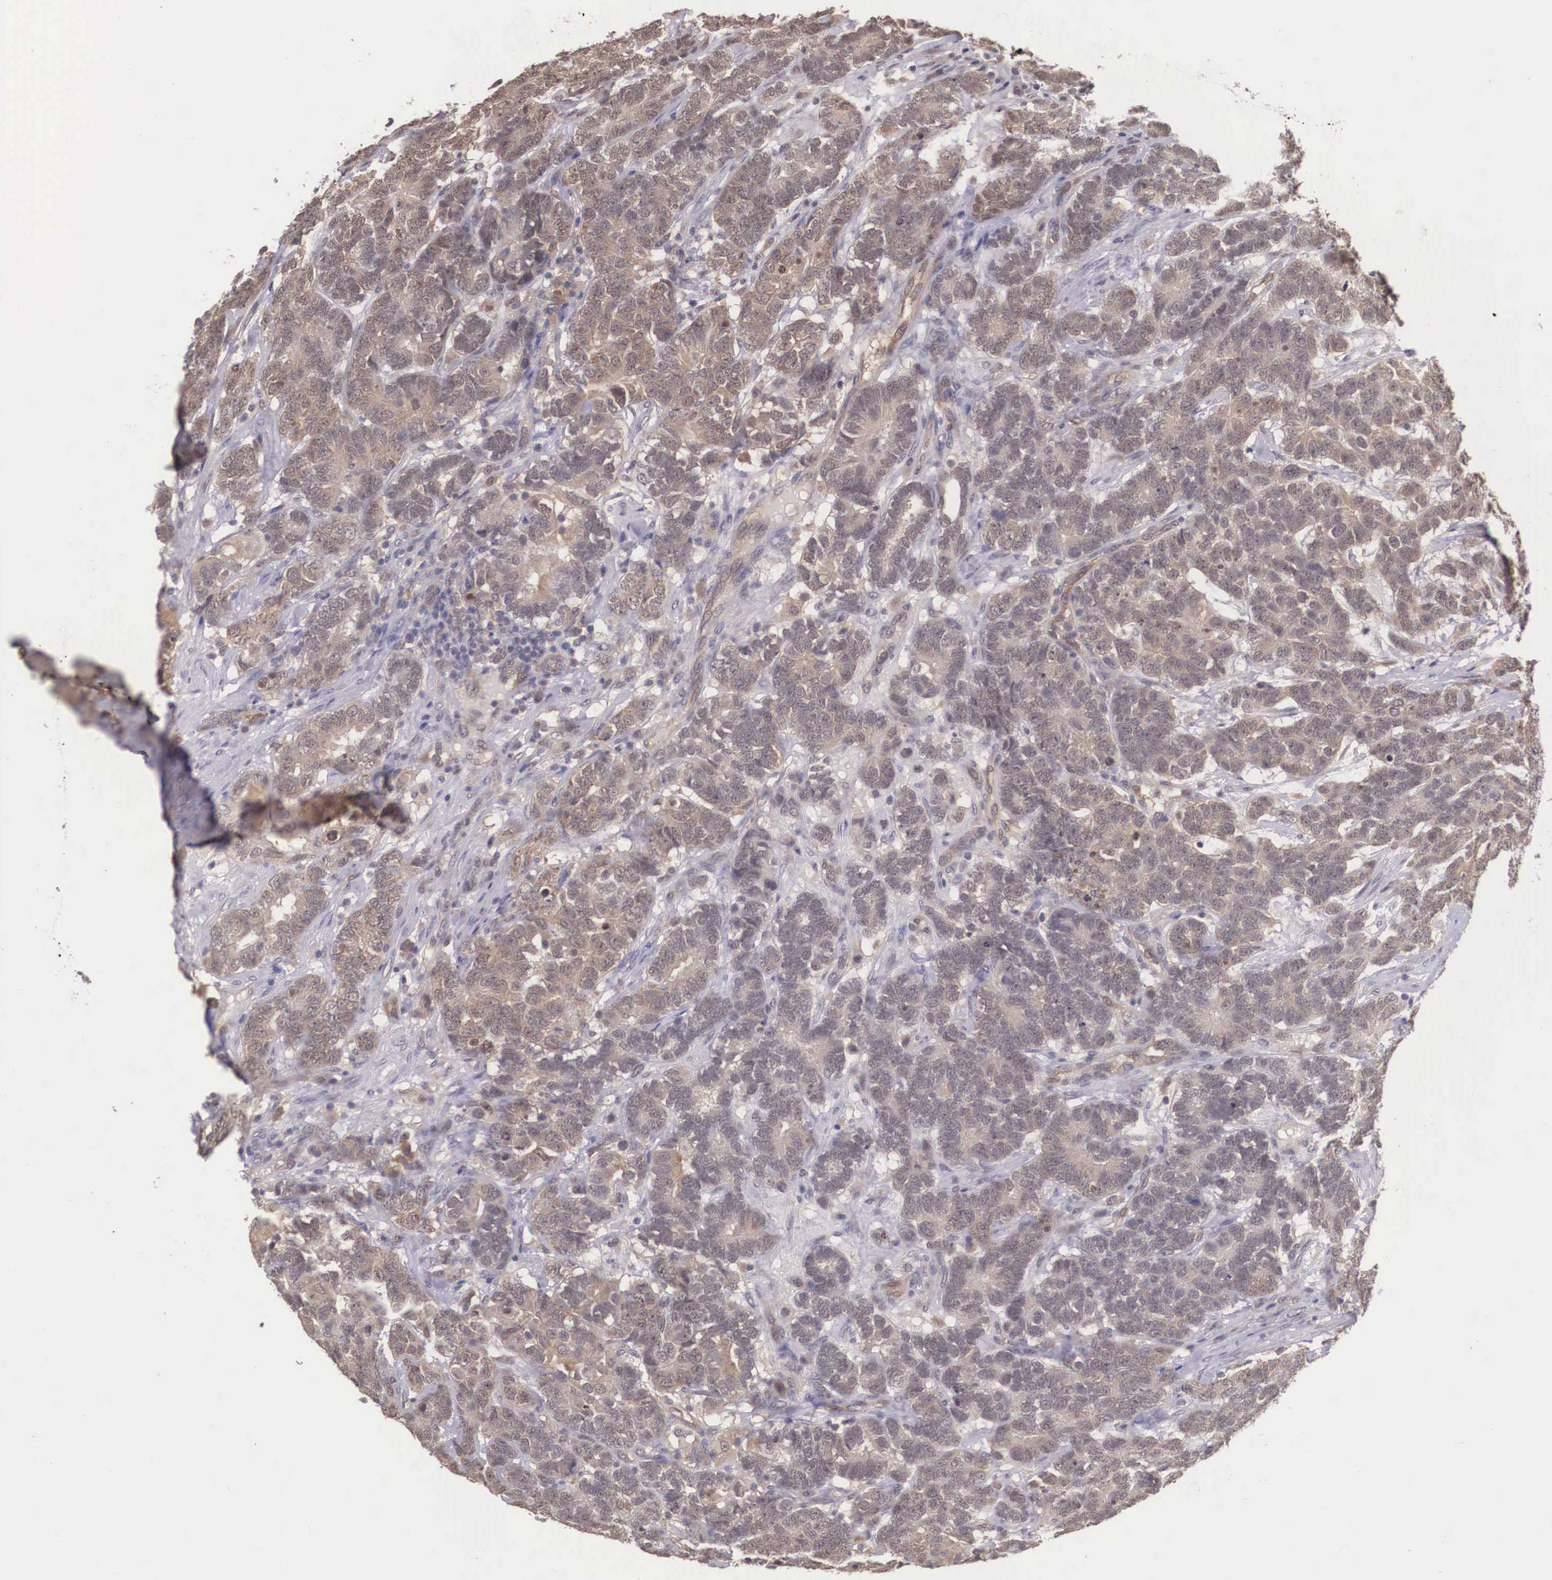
{"staining": {"intensity": "moderate", "quantity": ">75%", "location": "cytoplasmic/membranous"}, "tissue": "testis cancer", "cell_type": "Tumor cells", "image_type": "cancer", "snomed": [{"axis": "morphology", "description": "Carcinoma, Embryonal, NOS"}, {"axis": "topography", "description": "Testis"}], "caption": "Protein analysis of embryonal carcinoma (testis) tissue shows moderate cytoplasmic/membranous positivity in approximately >75% of tumor cells.", "gene": "VASH1", "patient": {"sex": "male", "age": 26}}